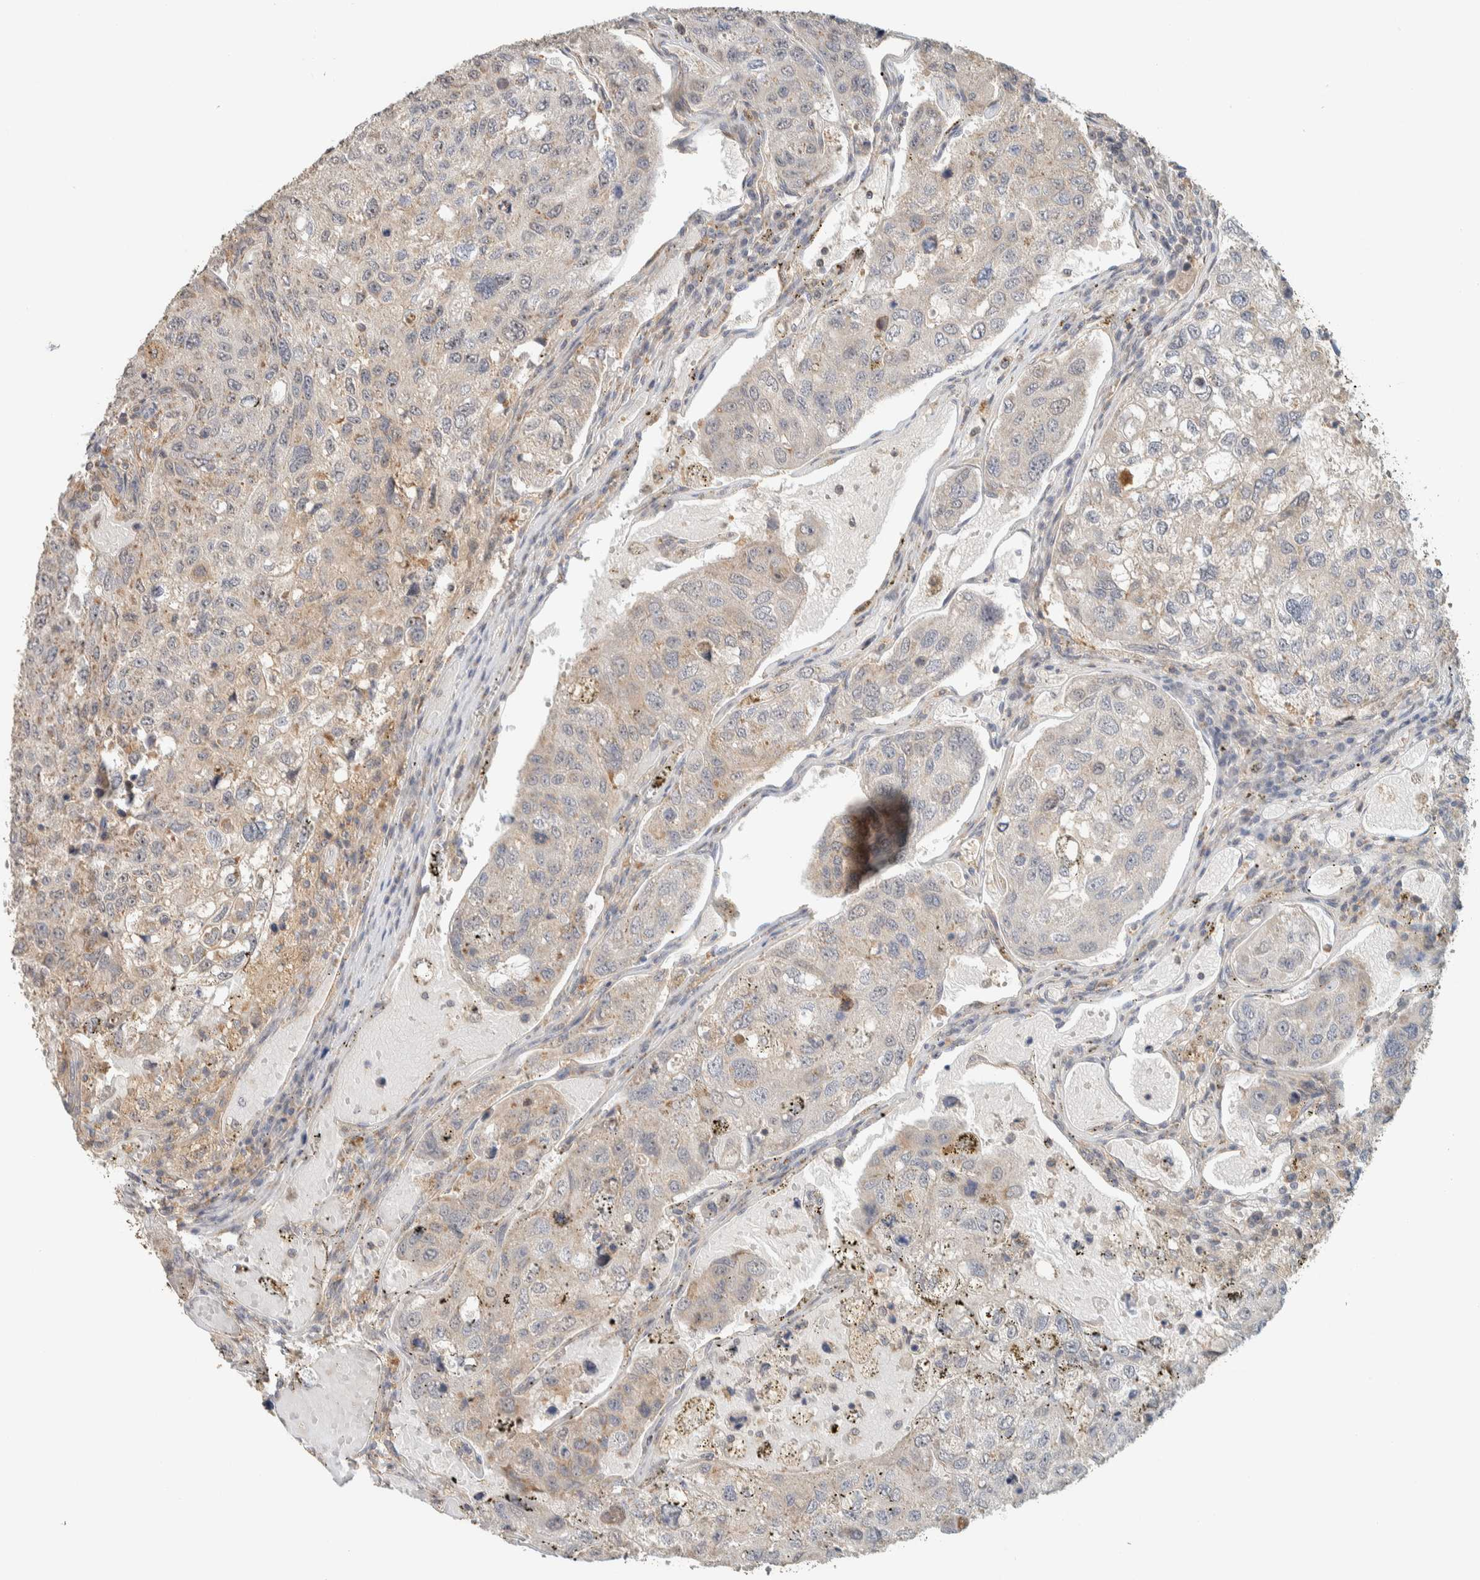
{"staining": {"intensity": "weak", "quantity": "<25%", "location": "cytoplasmic/membranous"}, "tissue": "urothelial cancer", "cell_type": "Tumor cells", "image_type": "cancer", "snomed": [{"axis": "morphology", "description": "Urothelial carcinoma, High grade"}, {"axis": "topography", "description": "Lymph node"}, {"axis": "topography", "description": "Urinary bladder"}], "caption": "Immunohistochemical staining of high-grade urothelial carcinoma reveals no significant expression in tumor cells.", "gene": "PDE7B", "patient": {"sex": "male", "age": 51}}